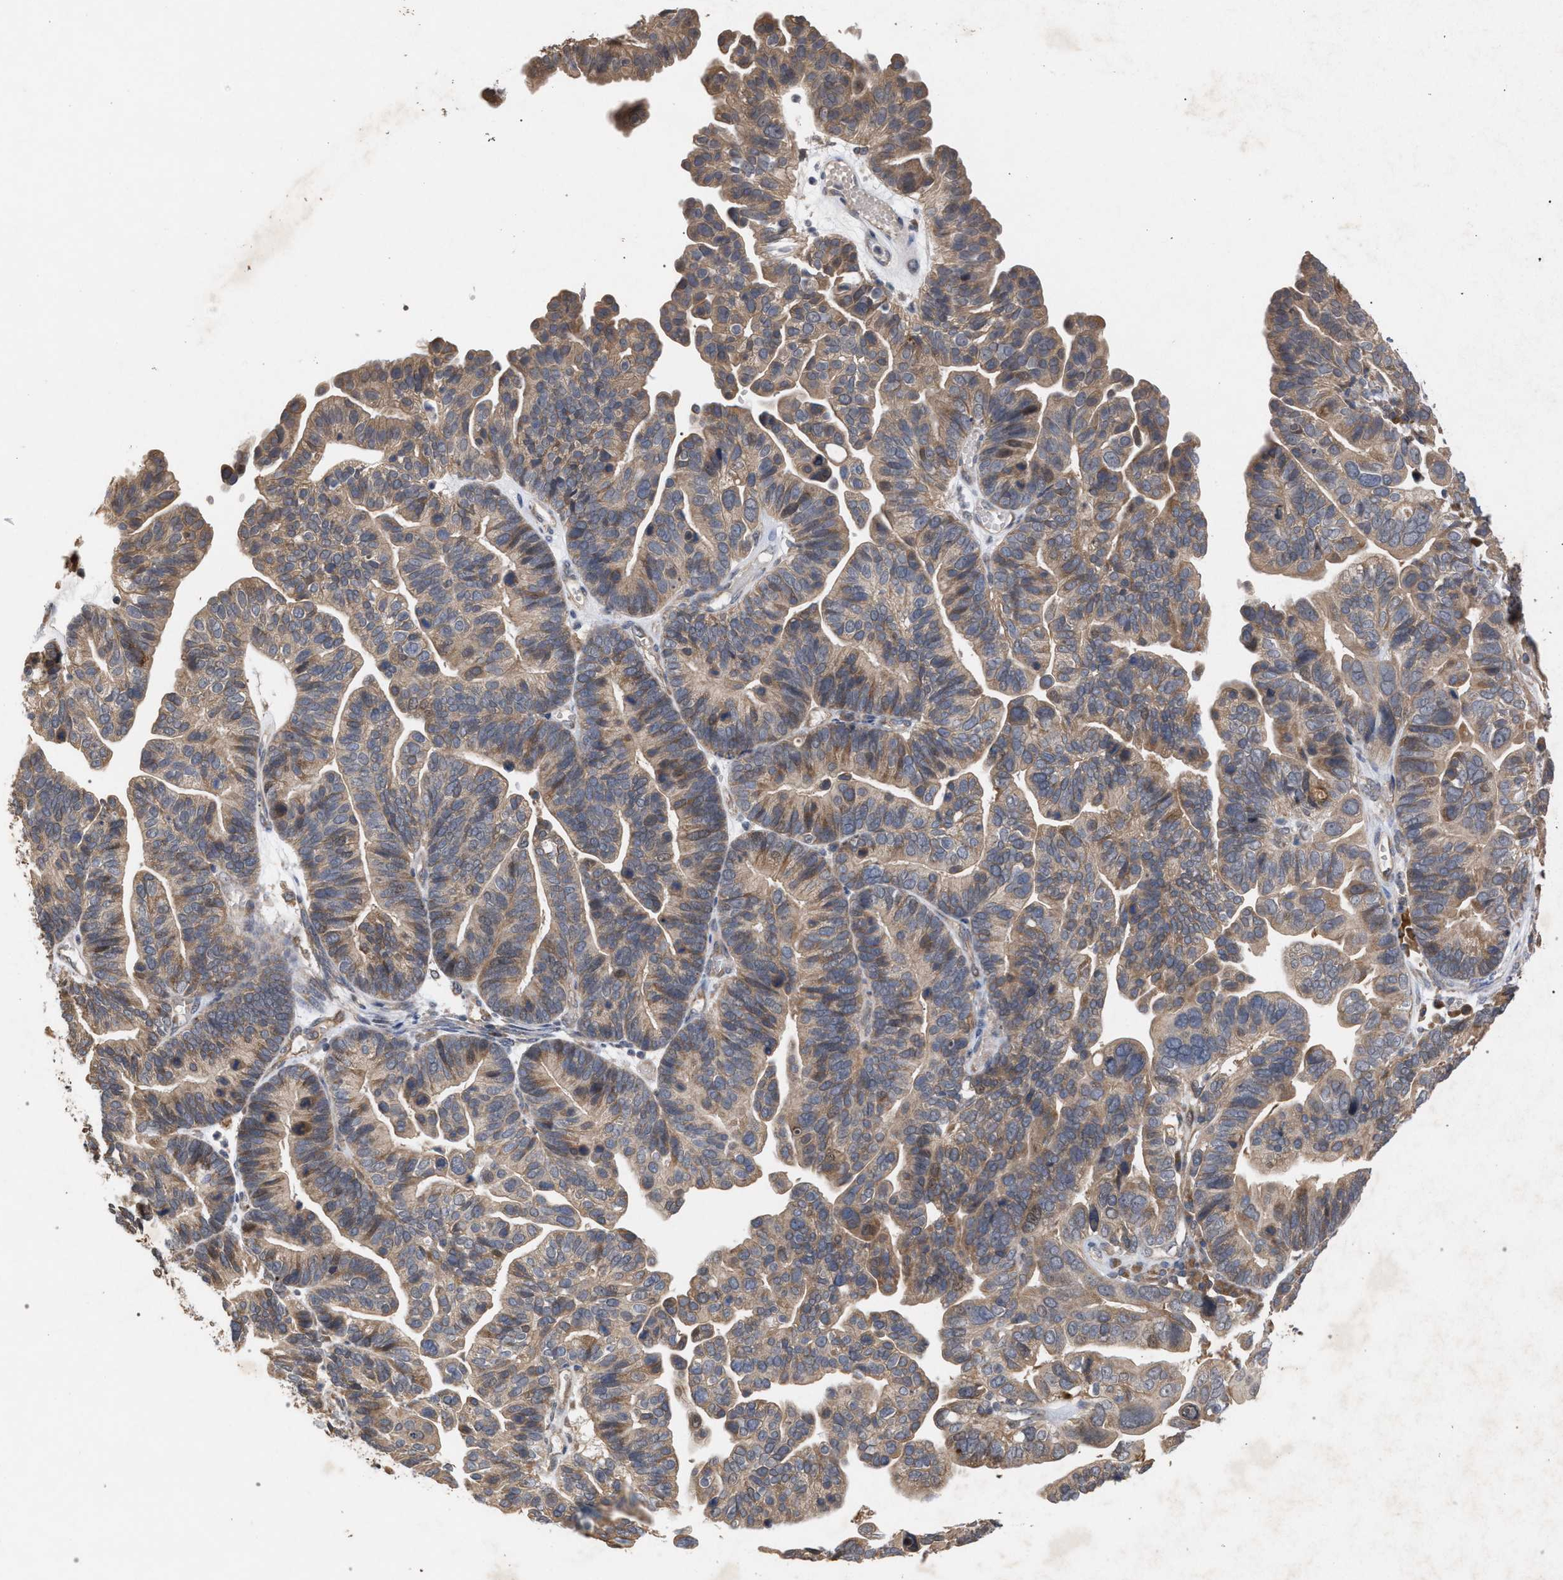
{"staining": {"intensity": "weak", "quantity": ">75%", "location": "cytoplasmic/membranous"}, "tissue": "ovarian cancer", "cell_type": "Tumor cells", "image_type": "cancer", "snomed": [{"axis": "morphology", "description": "Cystadenocarcinoma, serous, NOS"}, {"axis": "topography", "description": "Ovary"}], "caption": "About >75% of tumor cells in ovarian cancer display weak cytoplasmic/membranous protein staining as visualized by brown immunohistochemical staining.", "gene": "SLC4A4", "patient": {"sex": "female", "age": 56}}